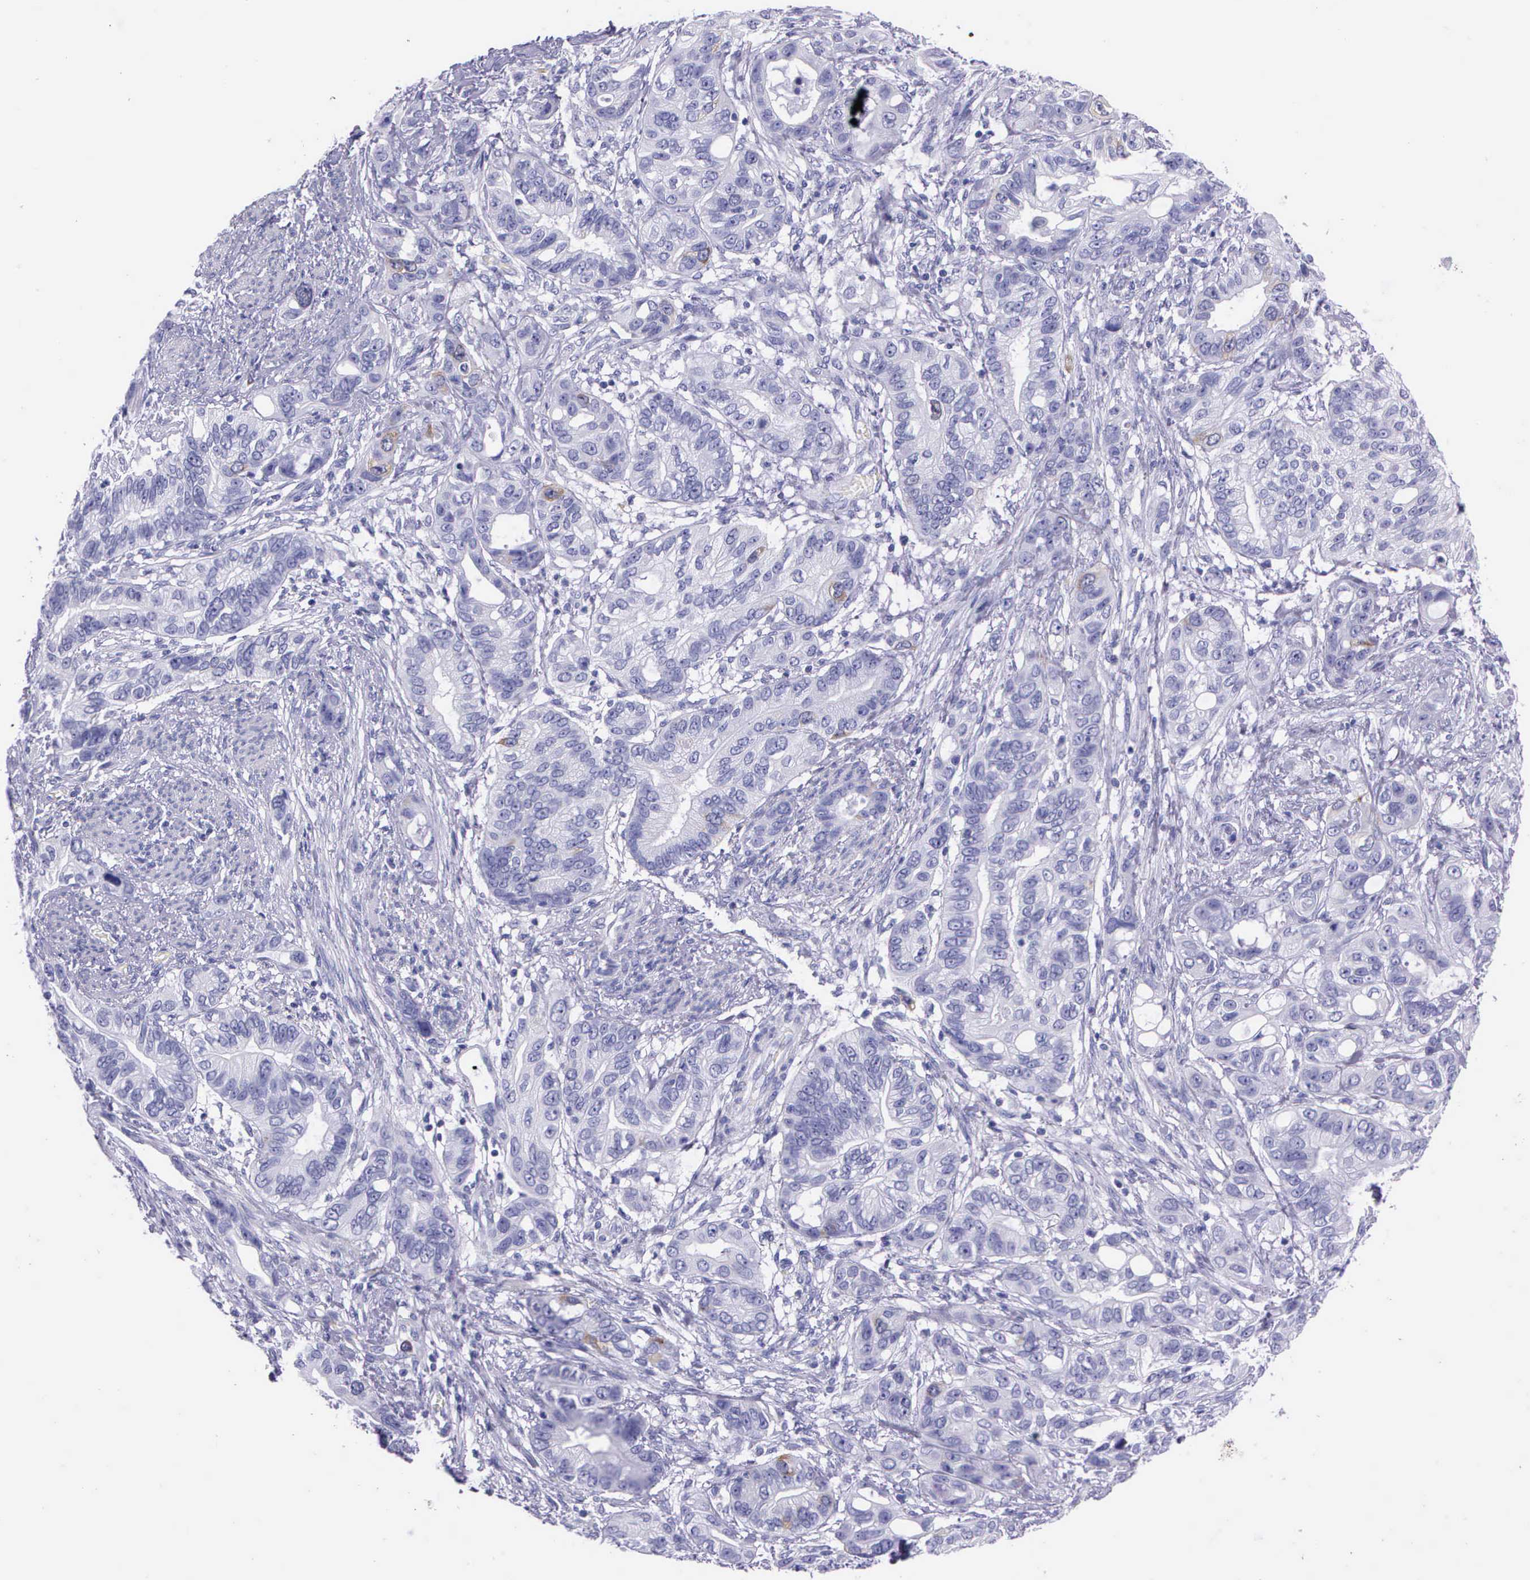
{"staining": {"intensity": "weak", "quantity": "<25%", "location": "cytoplasmic/membranous"}, "tissue": "stomach cancer", "cell_type": "Tumor cells", "image_type": "cancer", "snomed": [{"axis": "morphology", "description": "Adenocarcinoma, NOS"}, {"axis": "topography", "description": "Stomach, upper"}], "caption": "Tumor cells show no significant expression in stomach cancer (adenocarcinoma).", "gene": "CCNB1", "patient": {"sex": "male", "age": 47}}